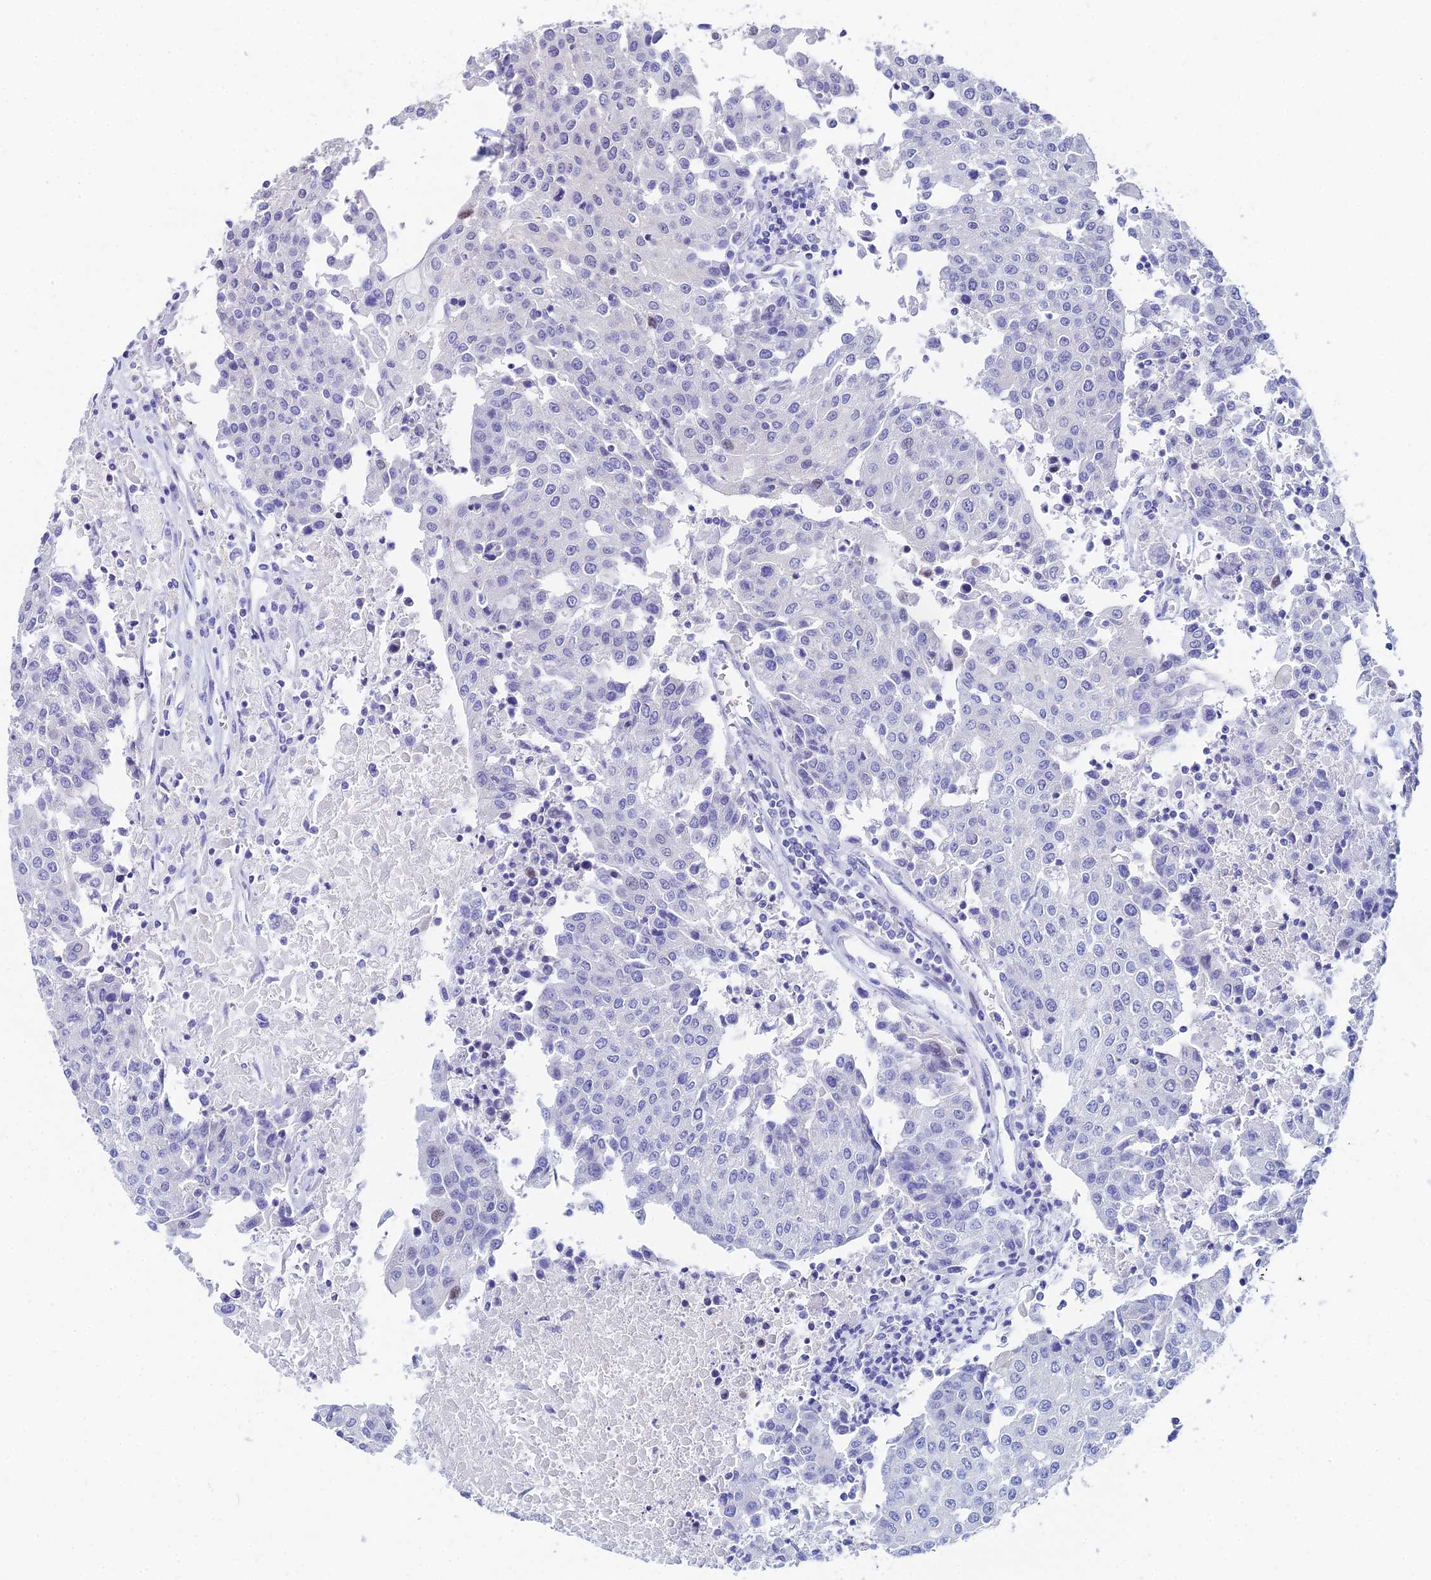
{"staining": {"intensity": "negative", "quantity": "none", "location": "none"}, "tissue": "urothelial cancer", "cell_type": "Tumor cells", "image_type": "cancer", "snomed": [{"axis": "morphology", "description": "Urothelial carcinoma, High grade"}, {"axis": "topography", "description": "Urinary bladder"}], "caption": "Immunohistochemistry (IHC) of urothelial cancer displays no expression in tumor cells. Brightfield microscopy of immunohistochemistry stained with DAB (3,3'-diaminobenzidine) (brown) and hematoxylin (blue), captured at high magnification.", "gene": "HSPA1L", "patient": {"sex": "female", "age": 85}}